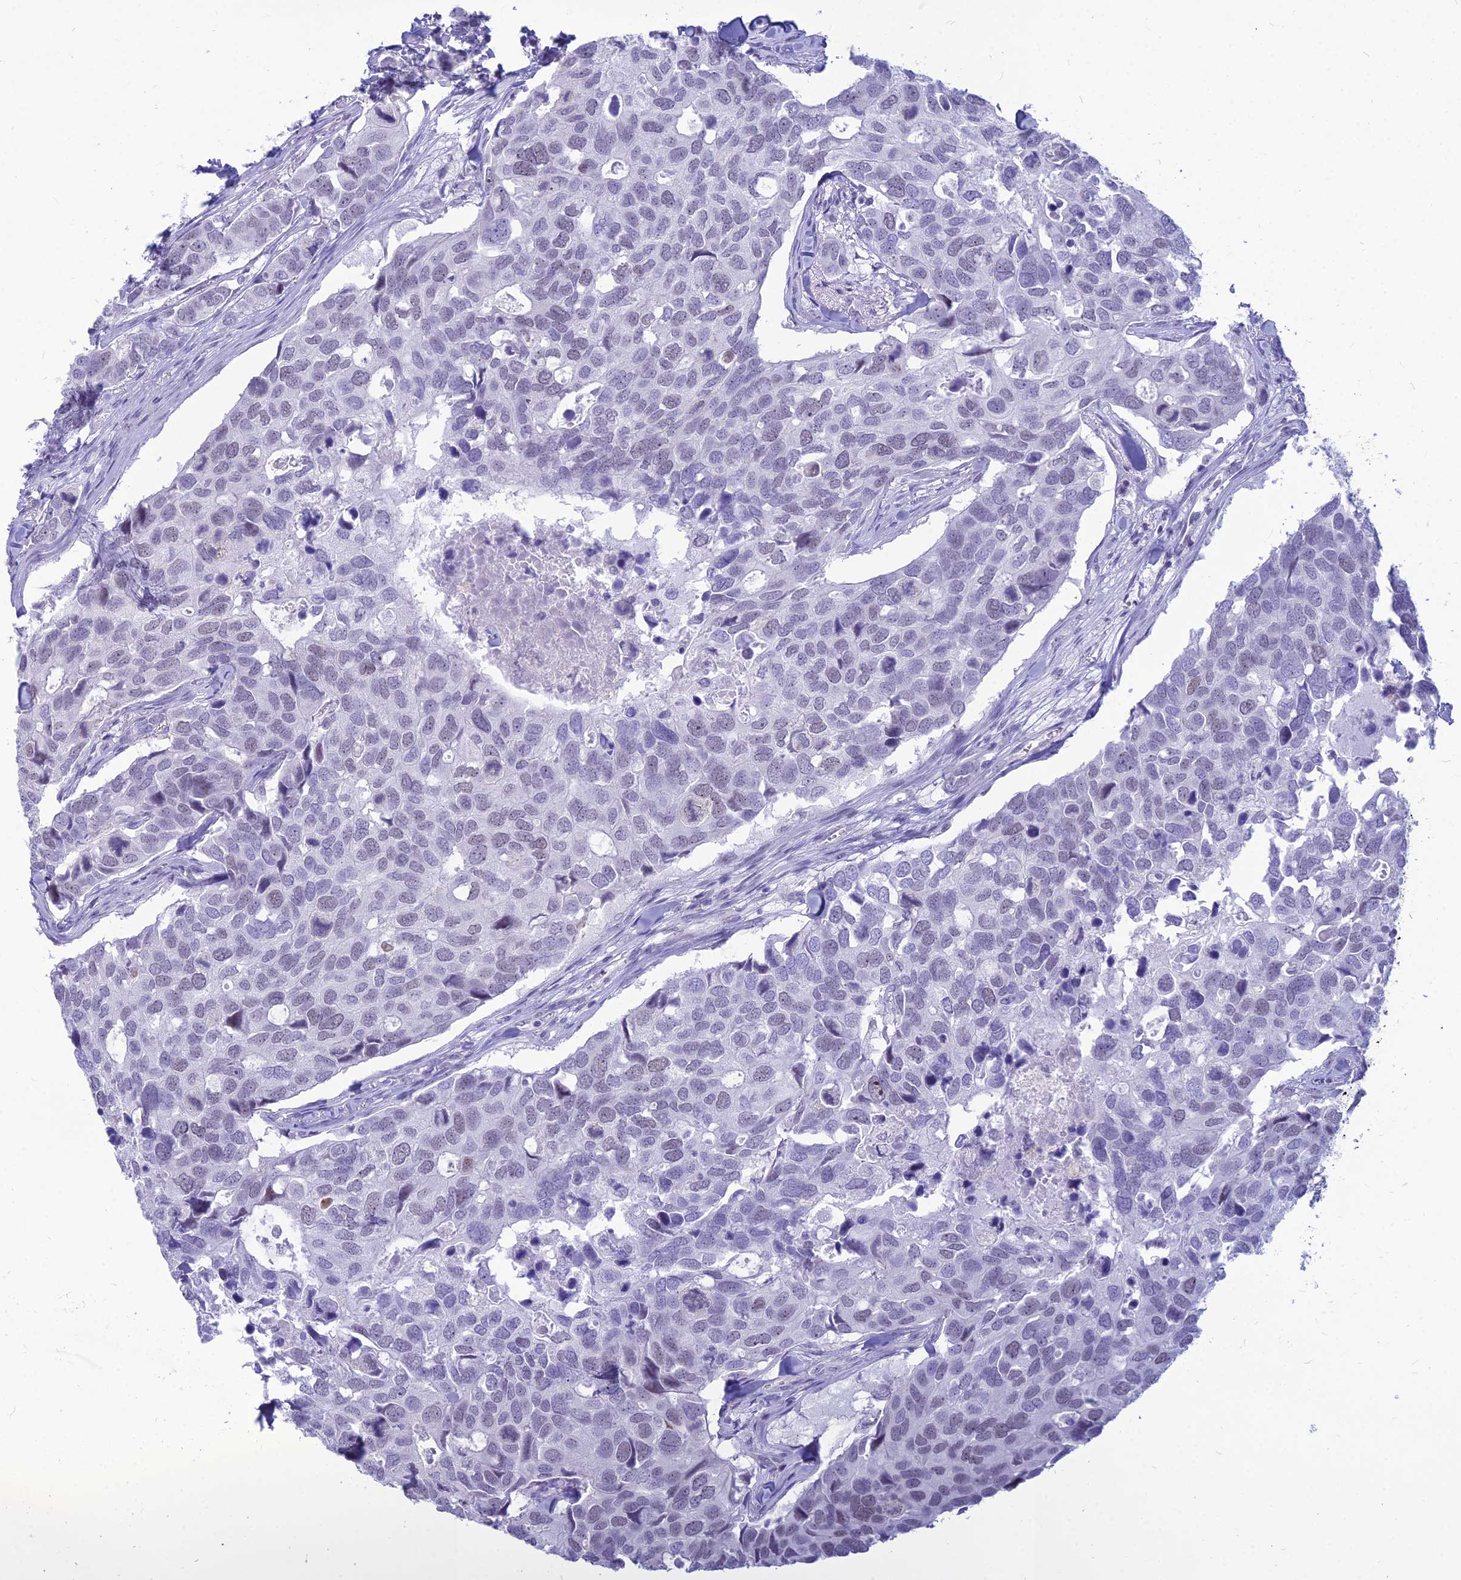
{"staining": {"intensity": "weak", "quantity": "<25%", "location": "nuclear"}, "tissue": "breast cancer", "cell_type": "Tumor cells", "image_type": "cancer", "snomed": [{"axis": "morphology", "description": "Duct carcinoma"}, {"axis": "topography", "description": "Breast"}], "caption": "A photomicrograph of human breast cancer is negative for staining in tumor cells.", "gene": "DHX40", "patient": {"sex": "female", "age": 83}}